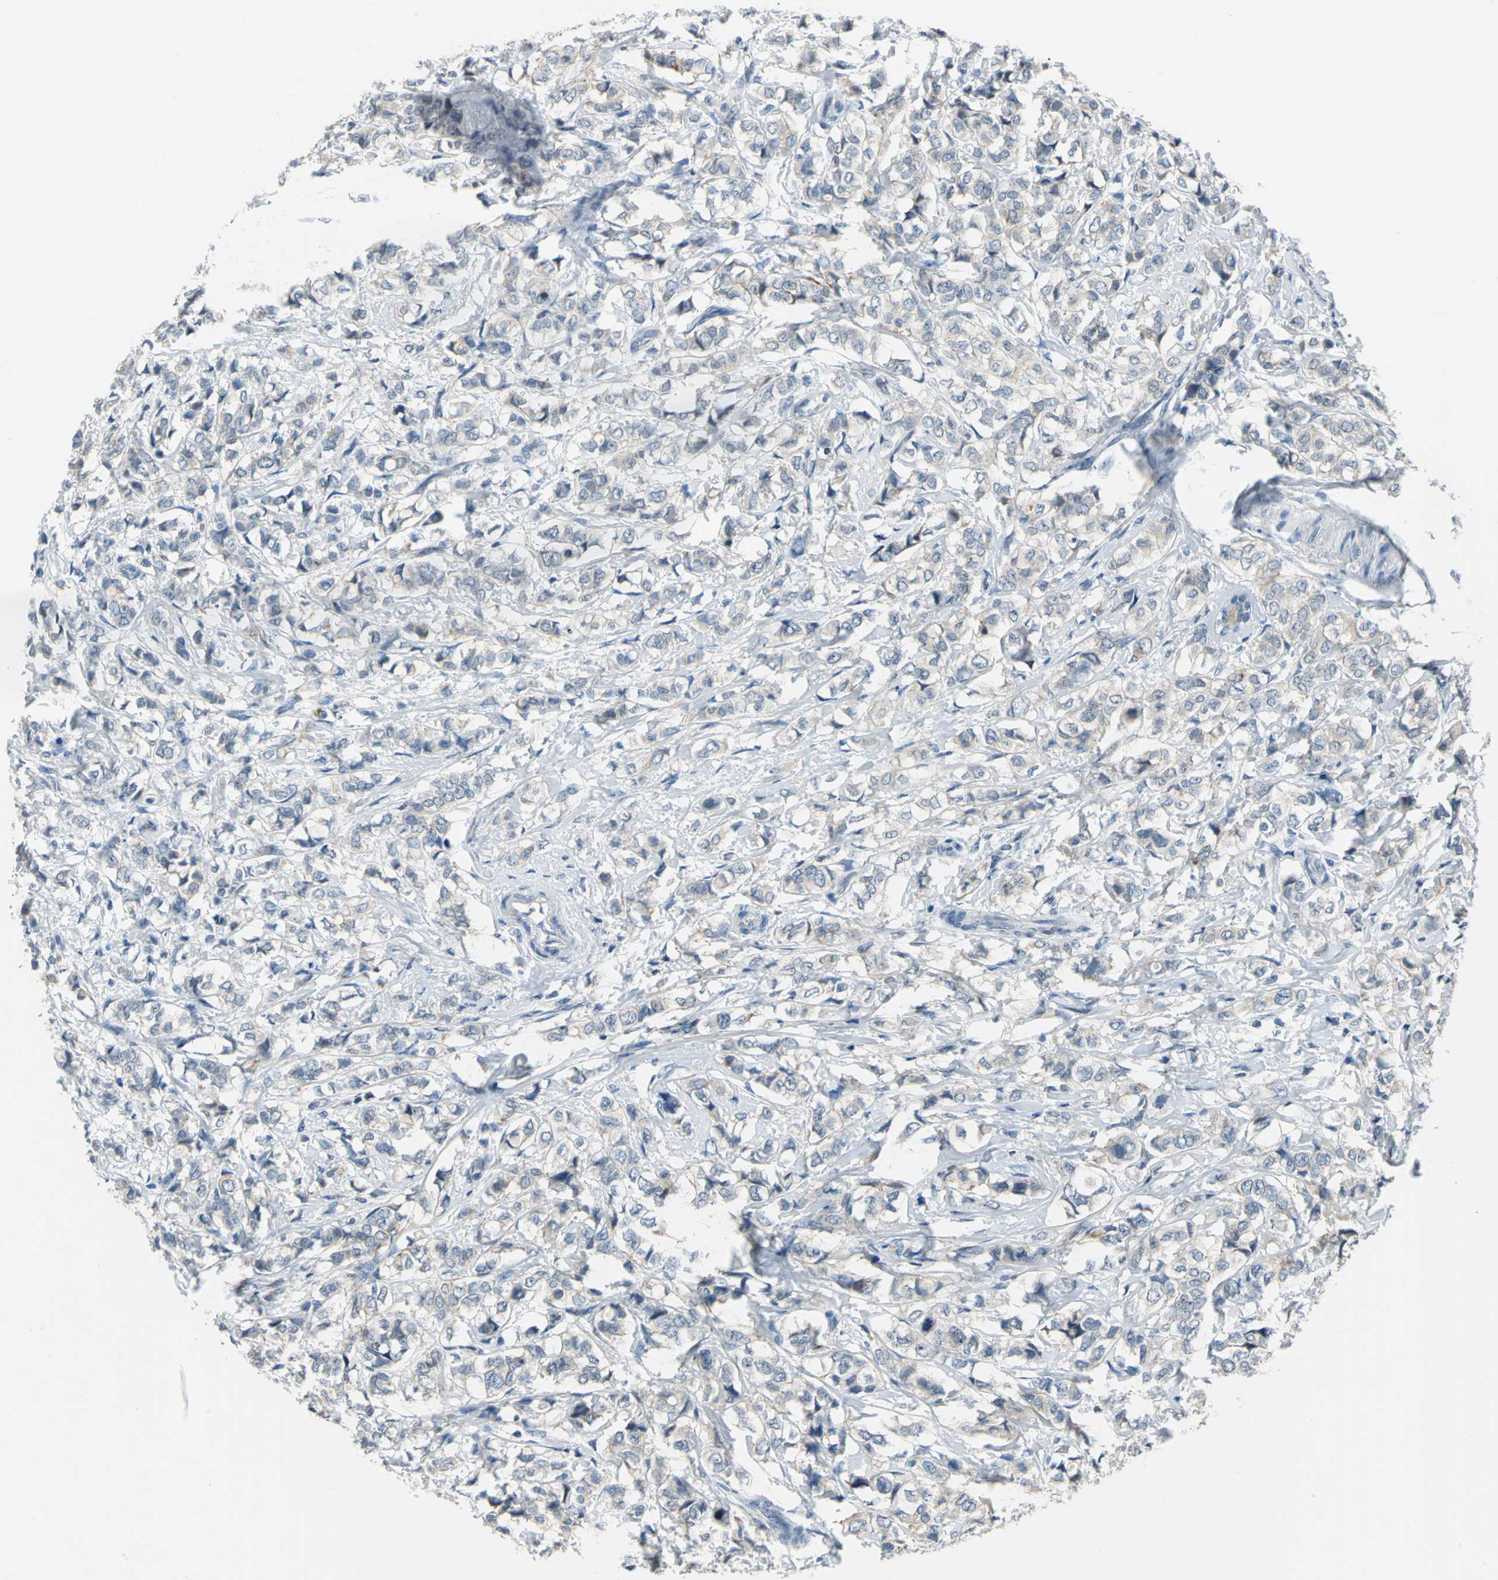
{"staining": {"intensity": "weak", "quantity": "25%-75%", "location": "cytoplasmic/membranous"}, "tissue": "breast cancer", "cell_type": "Tumor cells", "image_type": "cancer", "snomed": [{"axis": "morphology", "description": "Lobular carcinoma"}, {"axis": "topography", "description": "Breast"}], "caption": "Immunohistochemistry histopathology image of human breast cancer (lobular carcinoma) stained for a protein (brown), which shows low levels of weak cytoplasmic/membranous expression in approximately 25%-75% of tumor cells.", "gene": "ZNF415", "patient": {"sex": "female", "age": 60}}